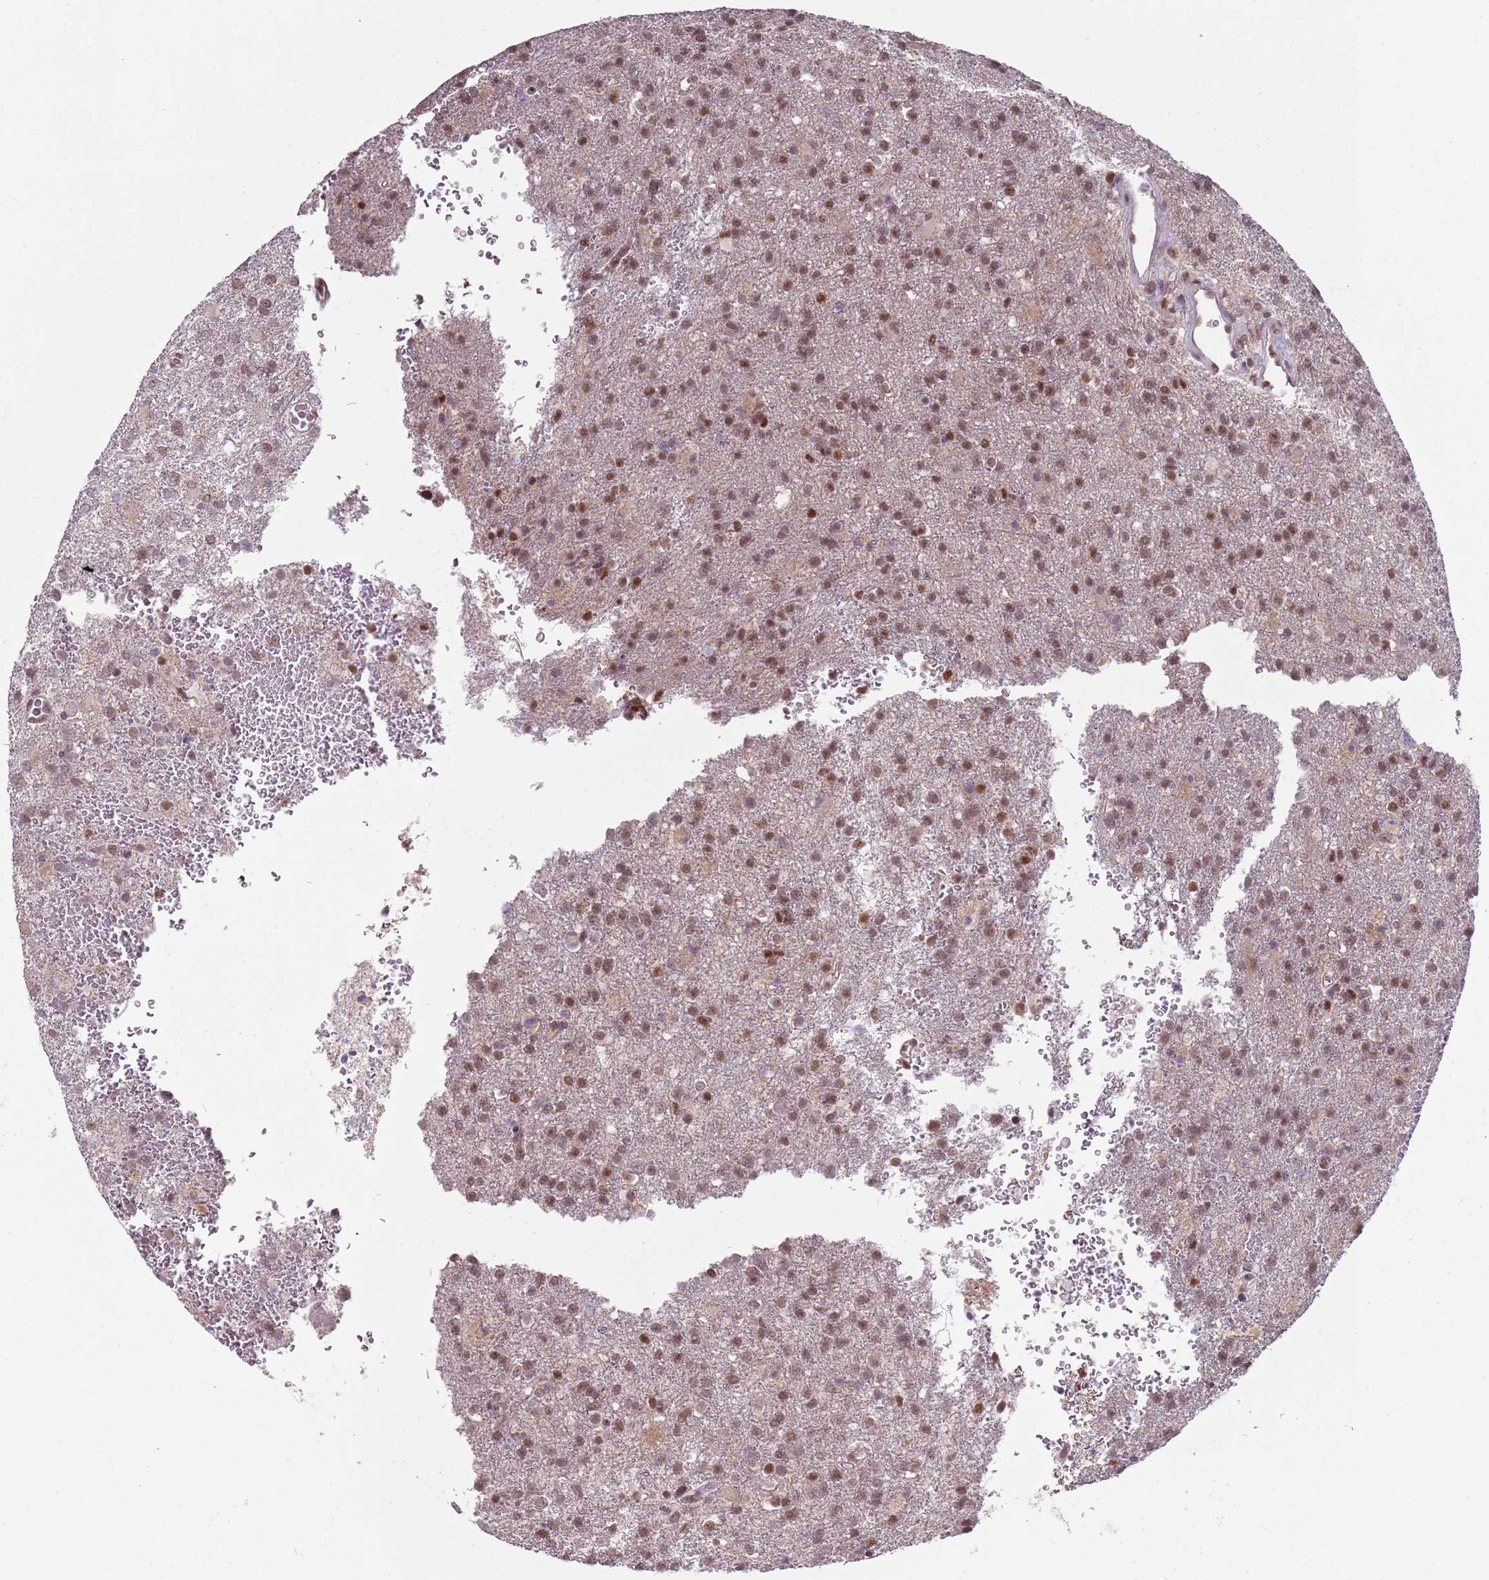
{"staining": {"intensity": "moderate", "quantity": ">75%", "location": "nuclear"}, "tissue": "glioma", "cell_type": "Tumor cells", "image_type": "cancer", "snomed": [{"axis": "morphology", "description": "Glioma, malignant, High grade"}, {"axis": "topography", "description": "Brain"}], "caption": "The histopathology image demonstrates immunohistochemical staining of malignant glioma (high-grade). There is moderate nuclear expression is appreciated in about >75% of tumor cells.", "gene": "SMARCAL1", "patient": {"sex": "female", "age": 74}}